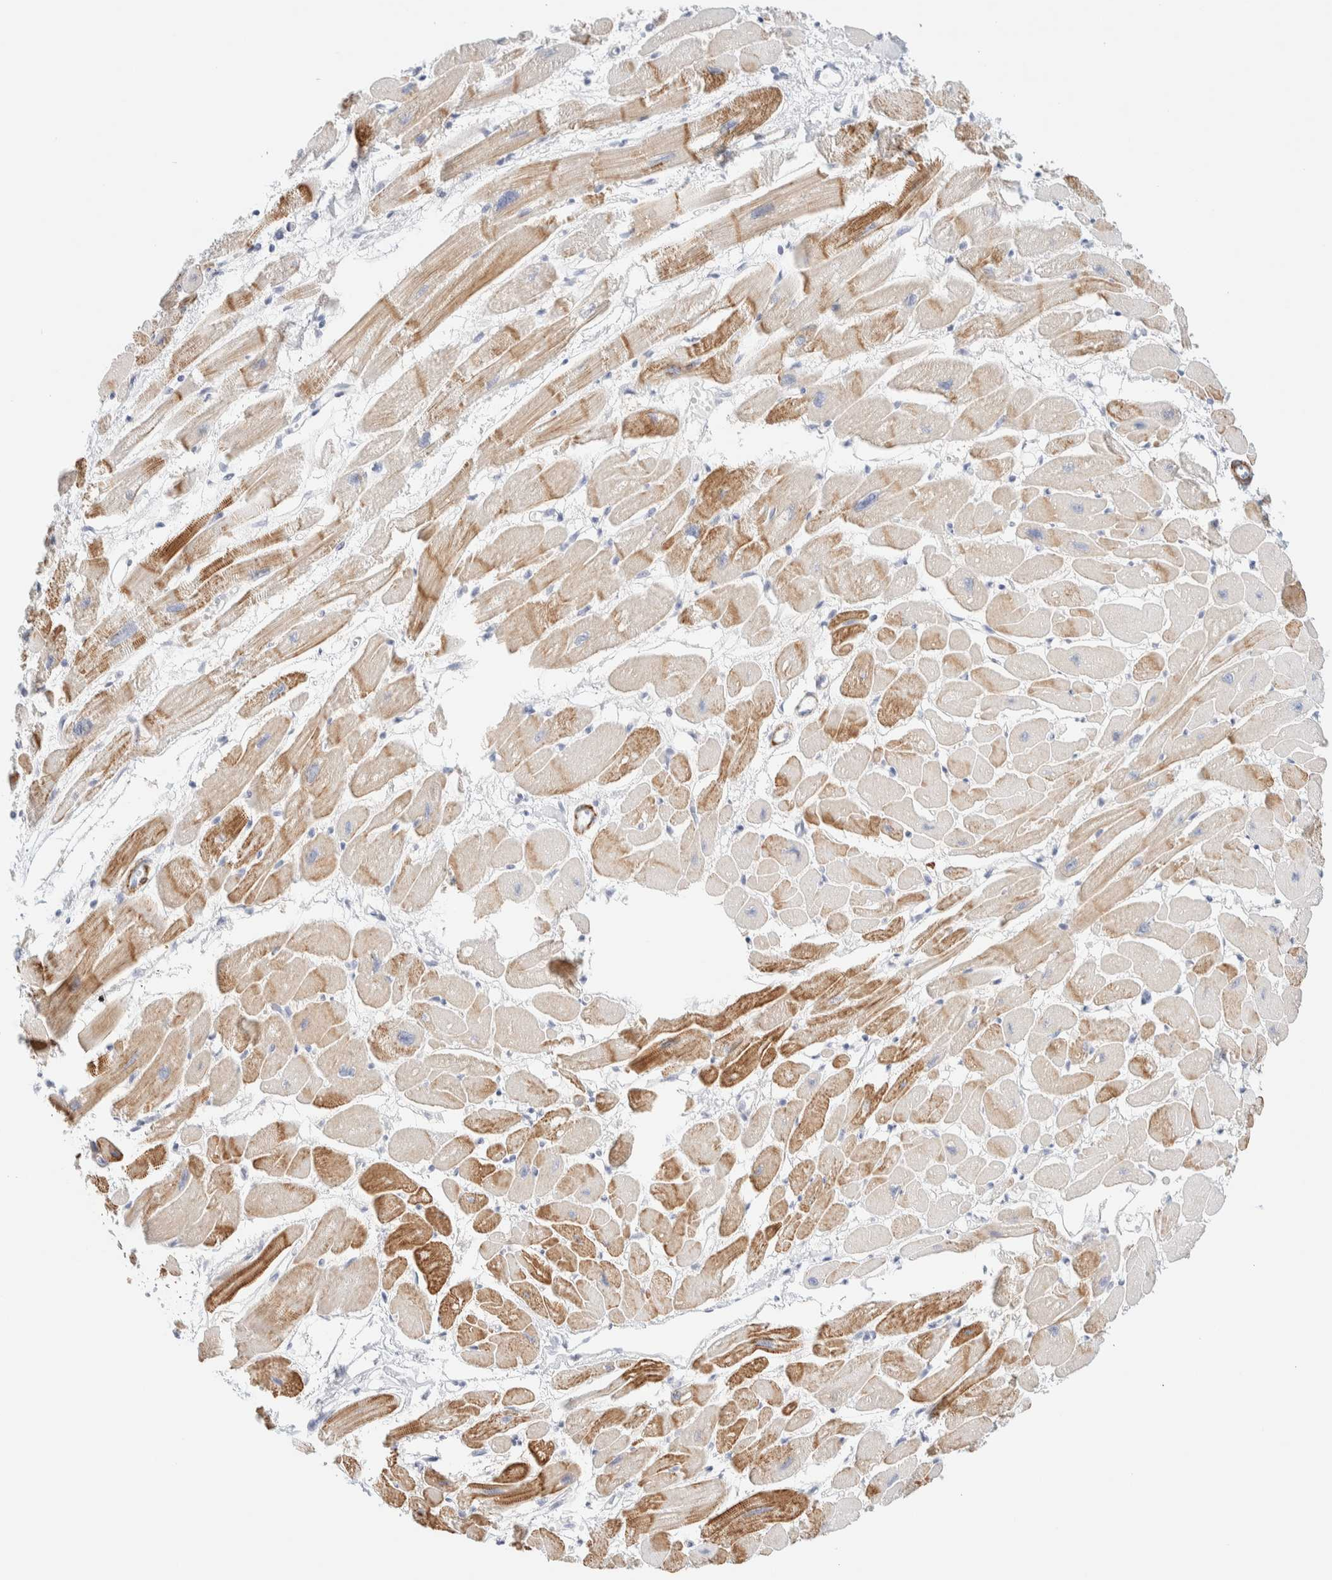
{"staining": {"intensity": "strong", "quantity": ">75%", "location": "cytoplasmic/membranous"}, "tissue": "heart muscle", "cell_type": "Cardiomyocytes", "image_type": "normal", "snomed": [{"axis": "morphology", "description": "Normal tissue, NOS"}, {"axis": "topography", "description": "Heart"}], "caption": "Protein expression analysis of benign heart muscle reveals strong cytoplasmic/membranous positivity in about >75% of cardiomyocytes.", "gene": "AFMID", "patient": {"sex": "female", "age": 54}}